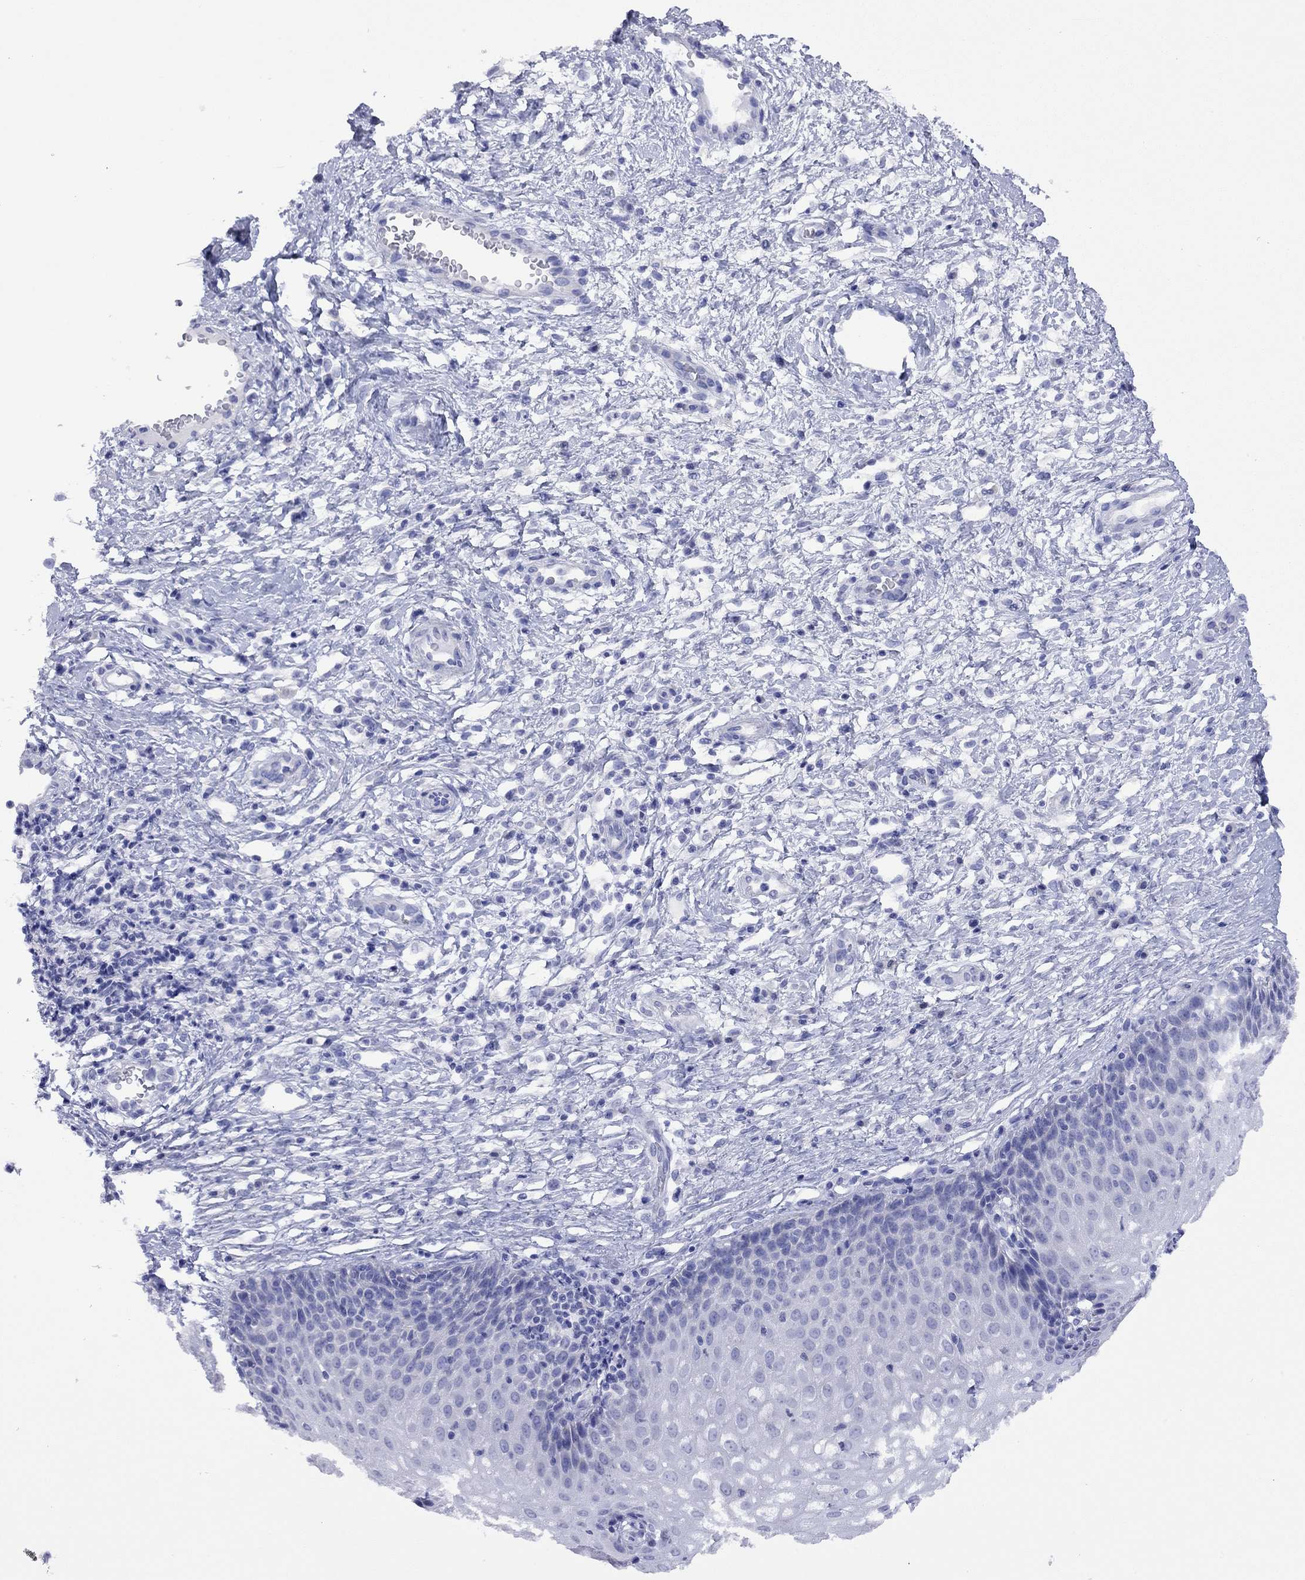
{"staining": {"intensity": "negative", "quantity": "none", "location": "none"}, "tissue": "cervix", "cell_type": "Glandular cells", "image_type": "normal", "snomed": [{"axis": "morphology", "description": "Normal tissue, NOS"}, {"axis": "topography", "description": "Cervix"}], "caption": "A micrograph of human cervix is negative for staining in glandular cells. Nuclei are stained in blue.", "gene": "FIGLA", "patient": {"sex": "female", "age": 36}}